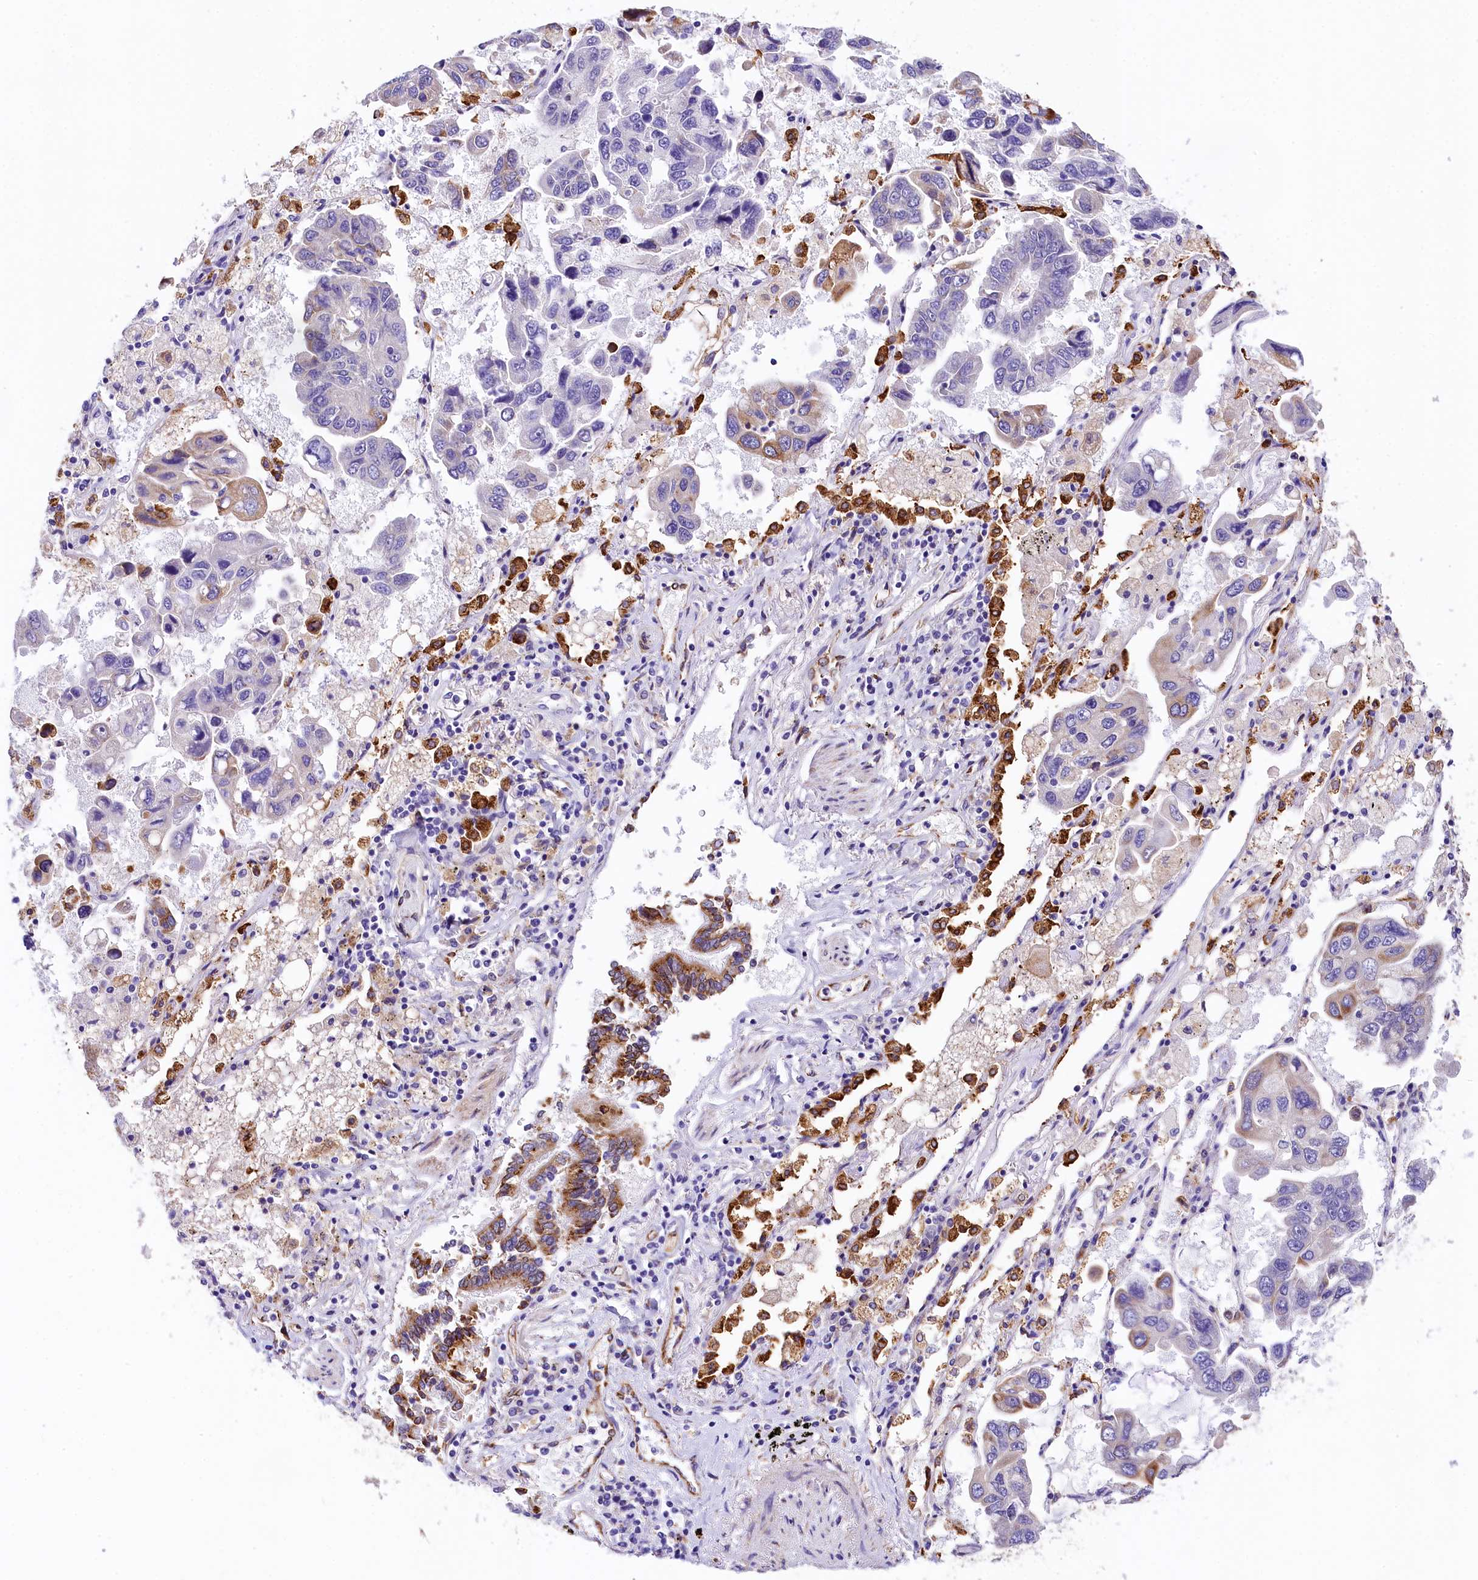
{"staining": {"intensity": "moderate", "quantity": "<25%", "location": "cytoplasmic/membranous"}, "tissue": "lung cancer", "cell_type": "Tumor cells", "image_type": "cancer", "snomed": [{"axis": "morphology", "description": "Adenocarcinoma, NOS"}, {"axis": "topography", "description": "Lung"}], "caption": "Lung adenocarcinoma was stained to show a protein in brown. There is low levels of moderate cytoplasmic/membranous staining in about <25% of tumor cells.", "gene": "ITGA1", "patient": {"sex": "male", "age": 64}}